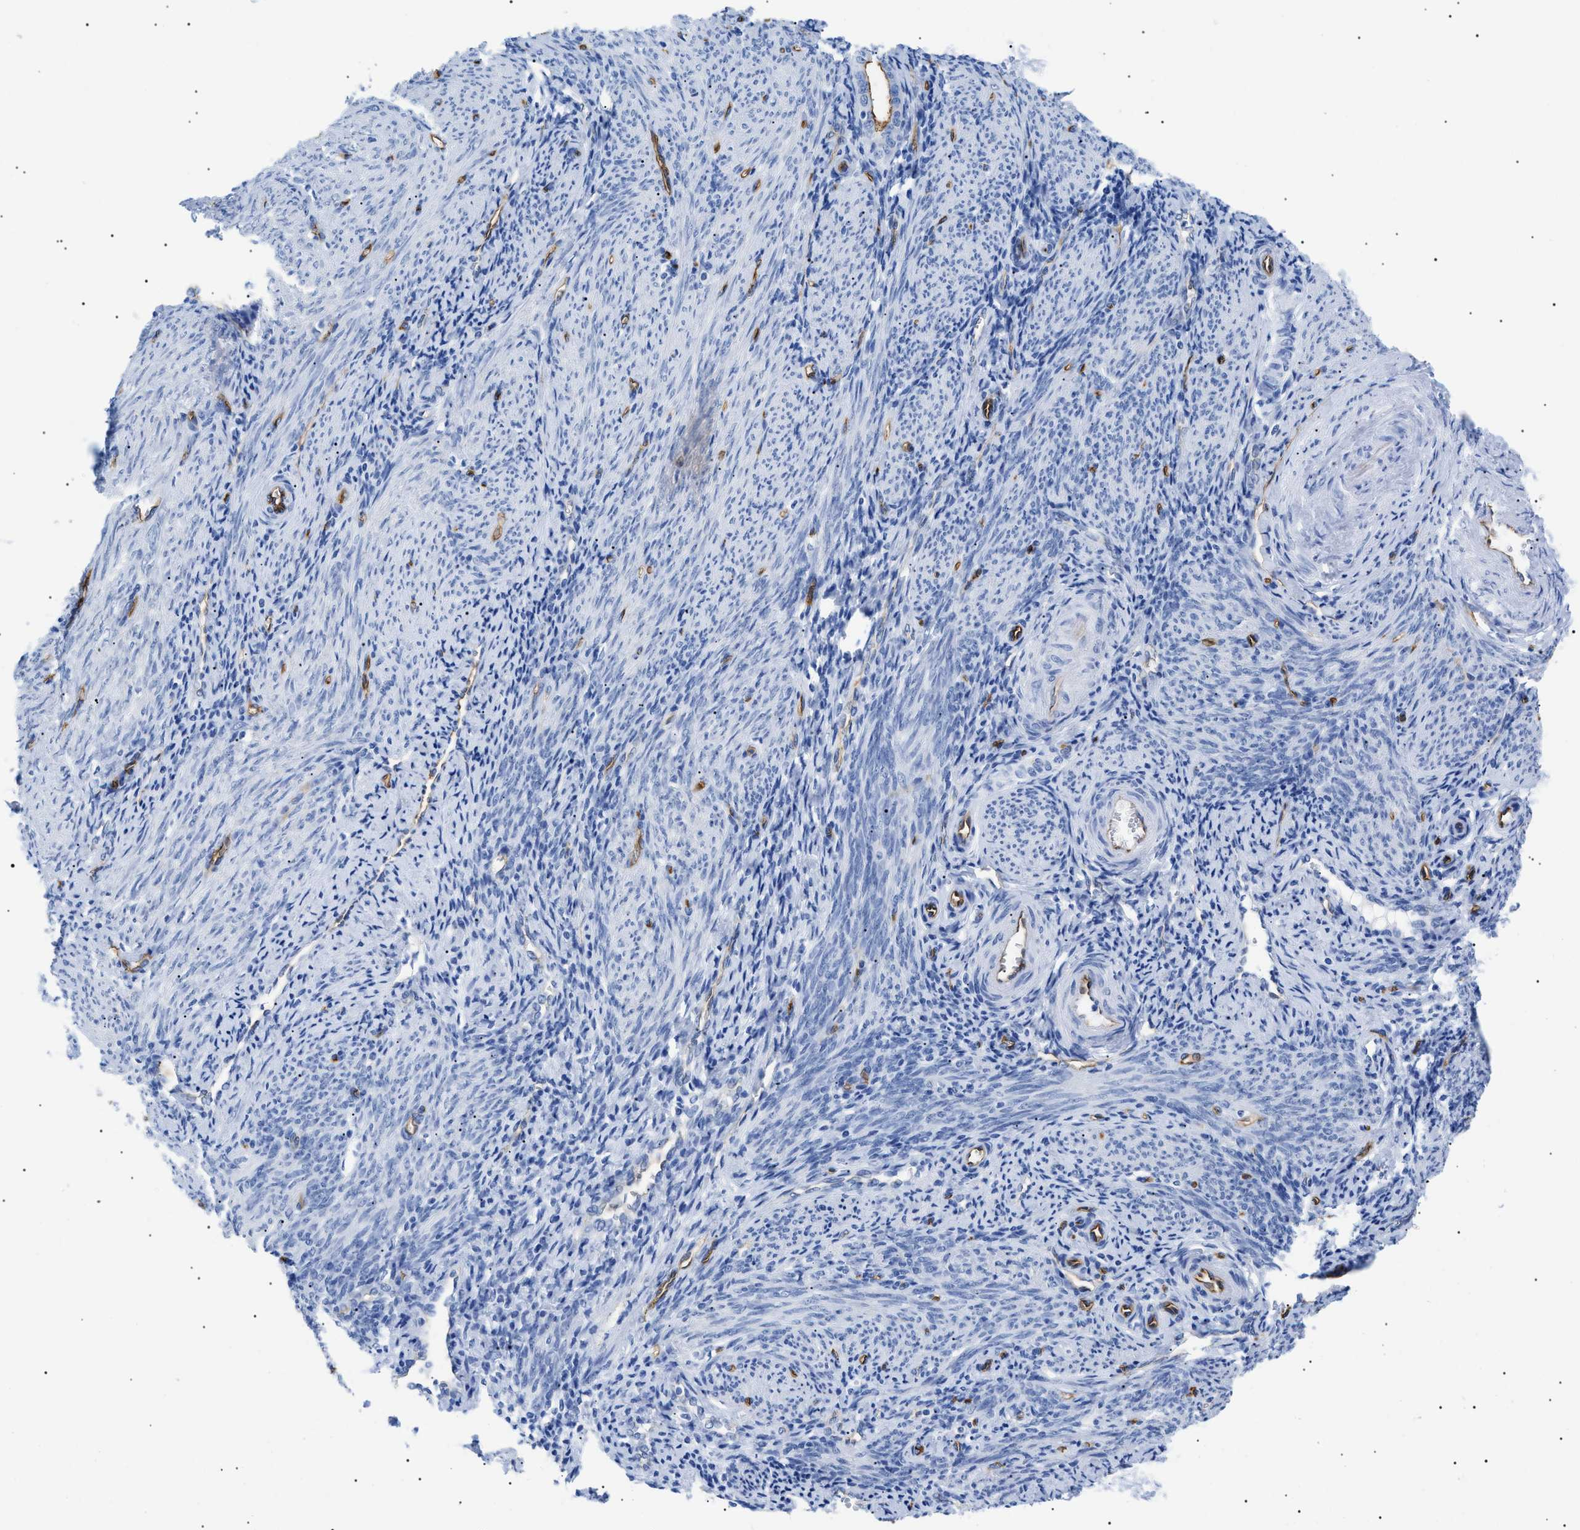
{"staining": {"intensity": "negative", "quantity": "none", "location": "none"}, "tissue": "endometrium", "cell_type": "Cells in endometrial stroma", "image_type": "normal", "snomed": [{"axis": "morphology", "description": "Normal tissue, NOS"}, {"axis": "topography", "description": "Endometrium"}], "caption": "This is a photomicrograph of immunohistochemistry staining of benign endometrium, which shows no staining in cells in endometrial stroma. Brightfield microscopy of IHC stained with DAB (brown) and hematoxylin (blue), captured at high magnification.", "gene": "PODXL", "patient": {"sex": "female", "age": 50}}